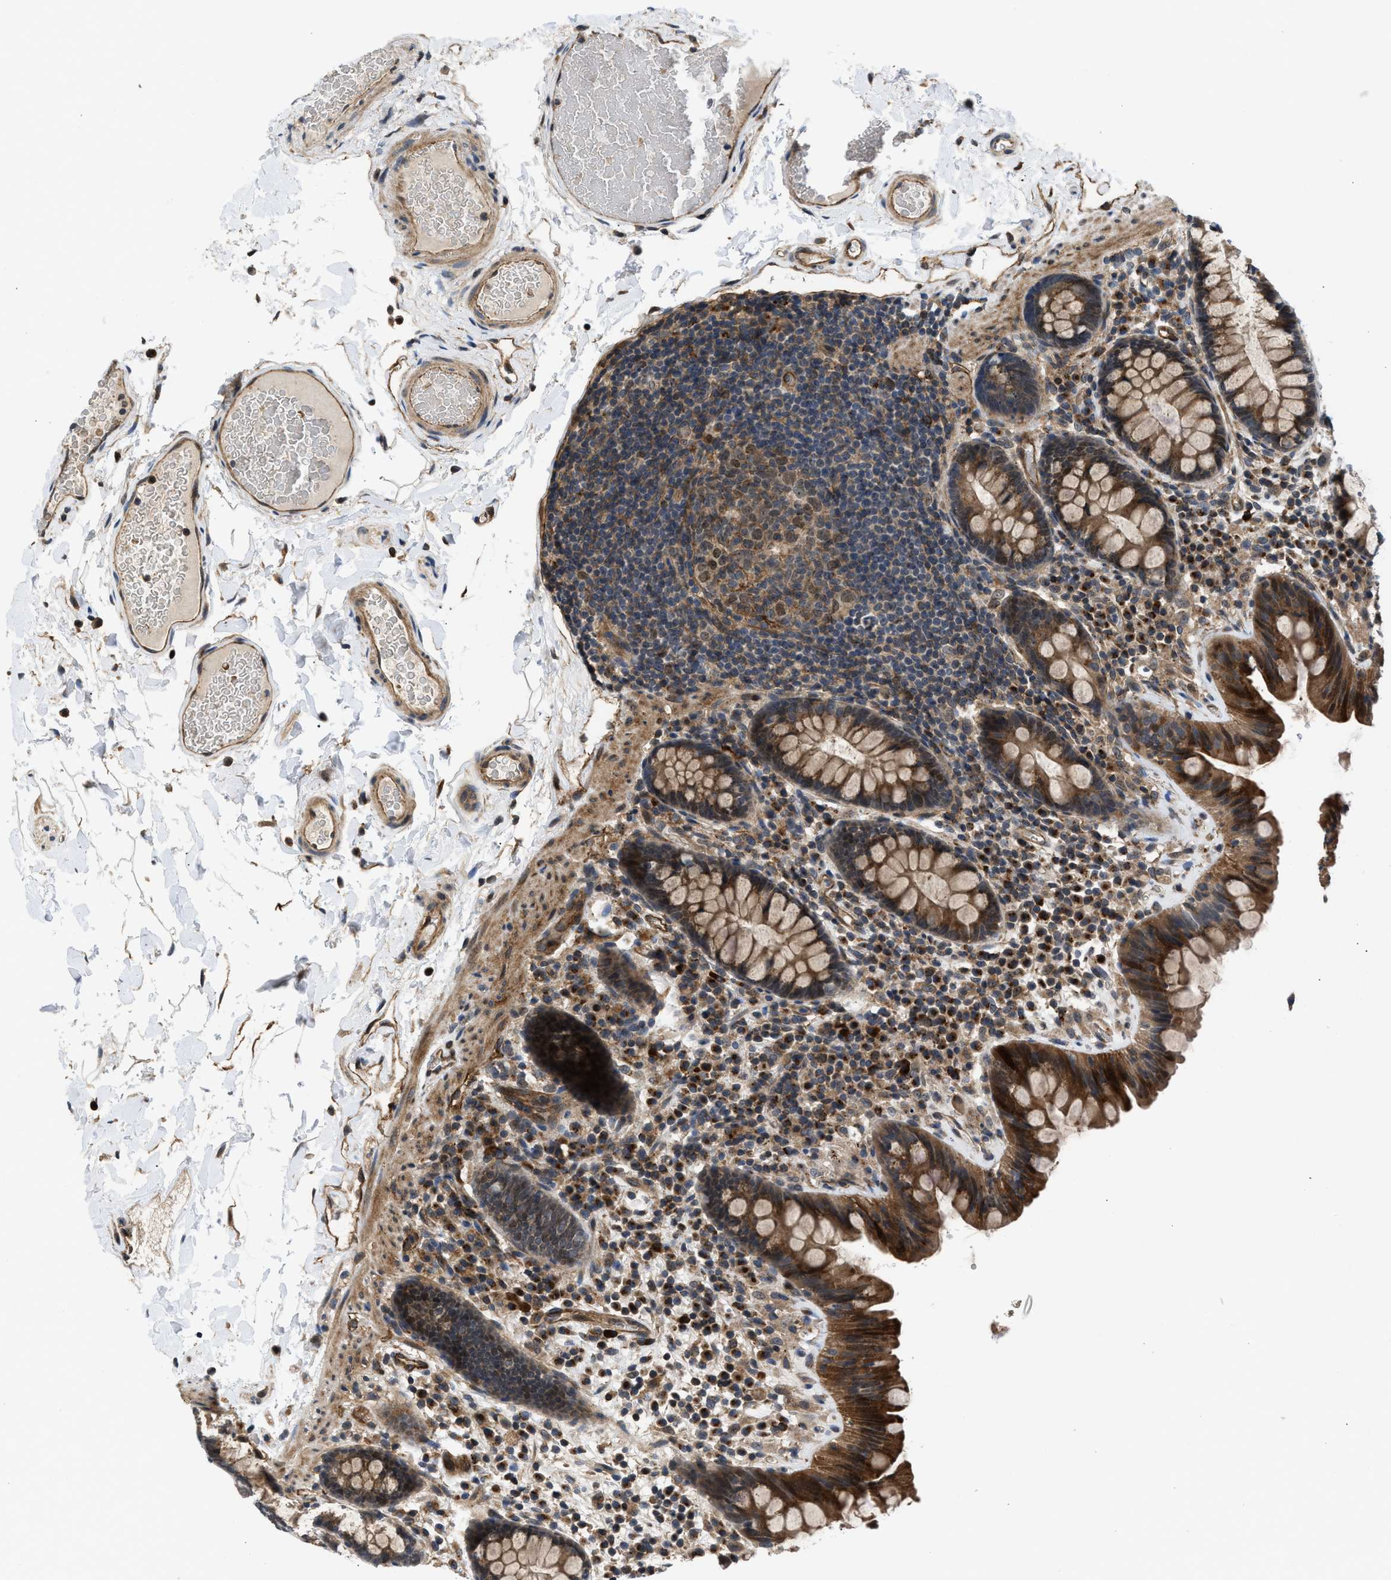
{"staining": {"intensity": "moderate", "quantity": ">75%", "location": "cytoplasmic/membranous"}, "tissue": "colon", "cell_type": "Endothelial cells", "image_type": "normal", "snomed": [{"axis": "morphology", "description": "Normal tissue, NOS"}, {"axis": "topography", "description": "Colon"}], "caption": "Immunohistochemistry (IHC) photomicrograph of unremarkable colon: human colon stained using immunohistochemistry (IHC) reveals medium levels of moderate protein expression localized specifically in the cytoplasmic/membranous of endothelial cells, appearing as a cytoplasmic/membranous brown color.", "gene": "GPATCH2L", "patient": {"sex": "female", "age": 80}}